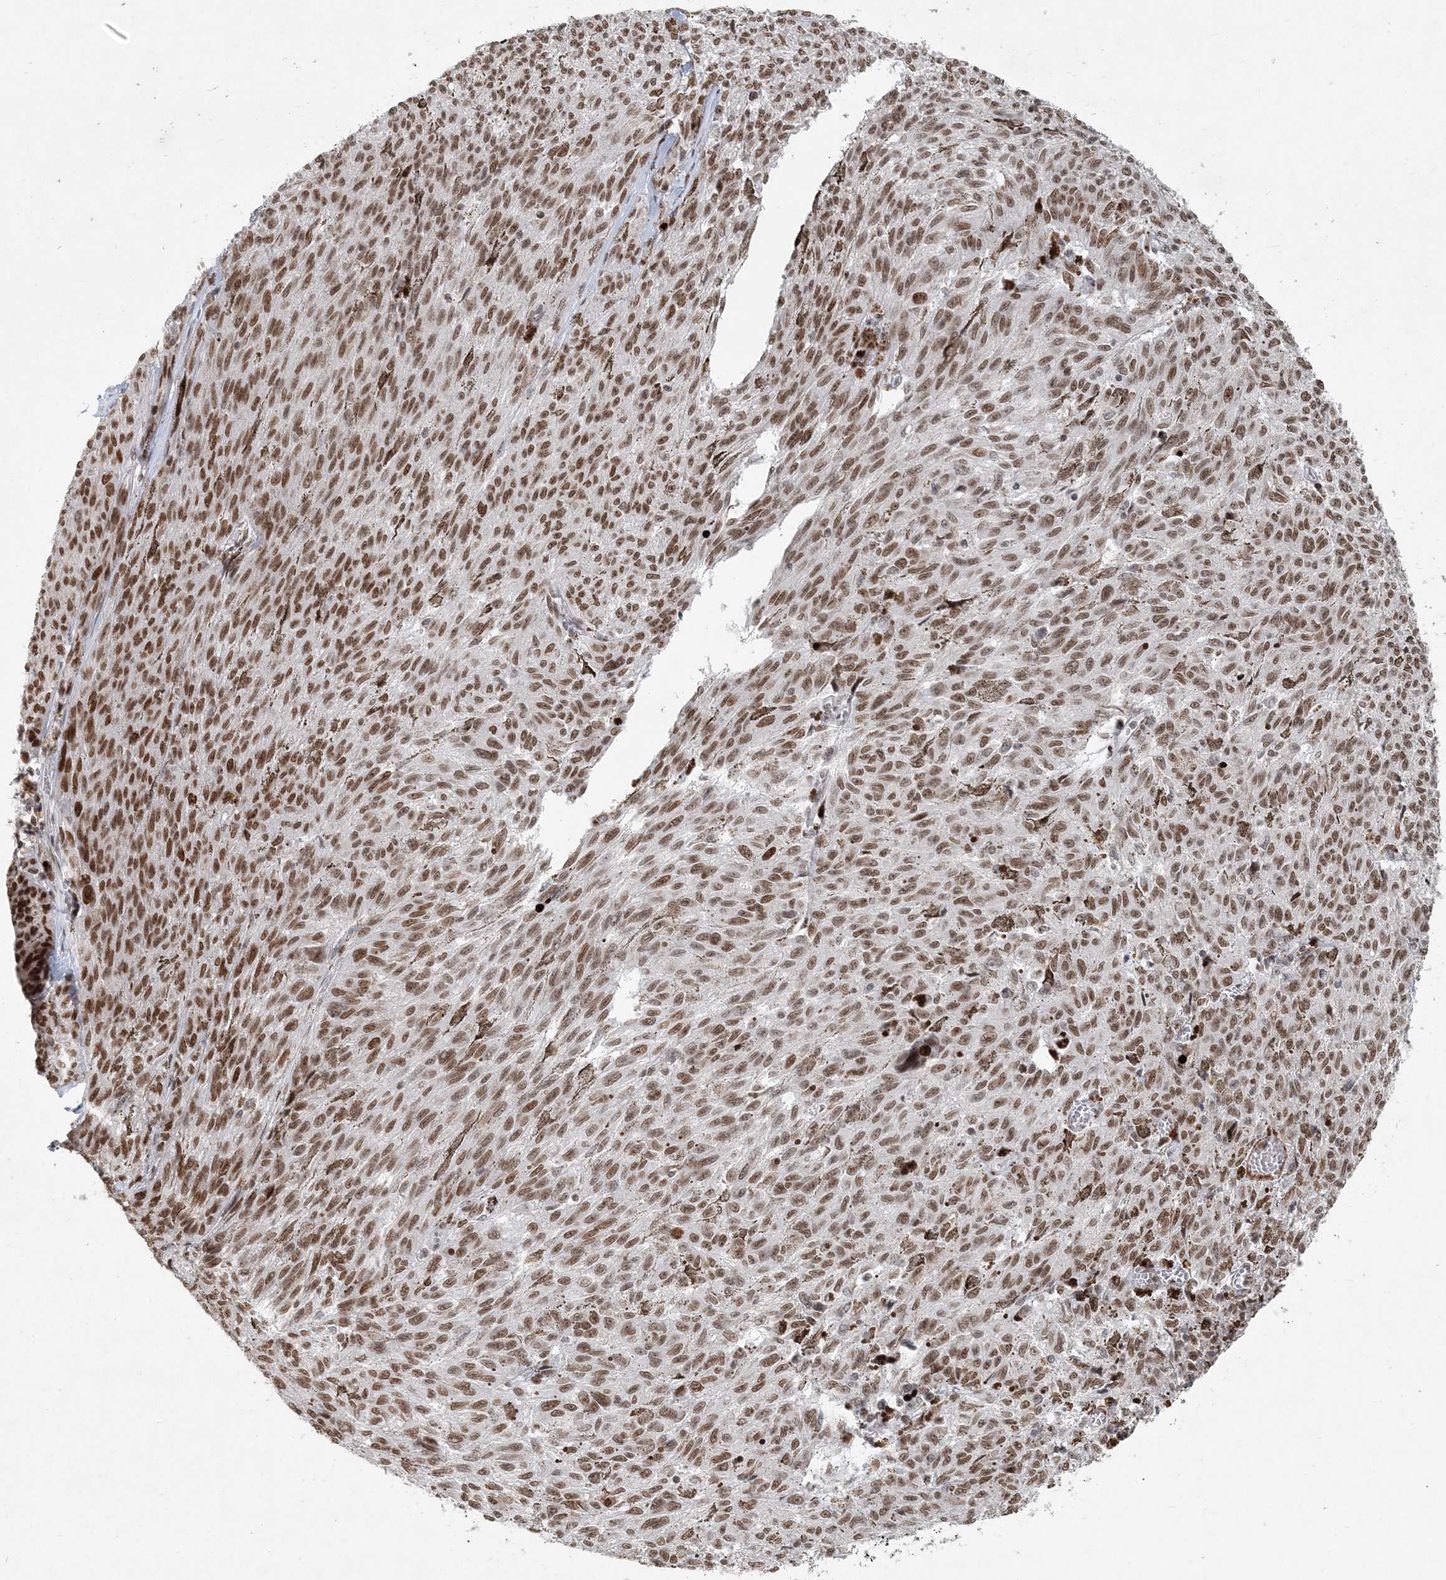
{"staining": {"intensity": "moderate", "quantity": ">75%", "location": "nuclear"}, "tissue": "melanoma", "cell_type": "Tumor cells", "image_type": "cancer", "snomed": [{"axis": "morphology", "description": "Malignant melanoma, NOS"}, {"axis": "topography", "description": "Skin"}], "caption": "Immunohistochemistry (IHC) histopathology image of neoplastic tissue: human melanoma stained using IHC reveals medium levels of moderate protein expression localized specifically in the nuclear of tumor cells, appearing as a nuclear brown color.", "gene": "BAZ1B", "patient": {"sex": "female", "age": 72}}